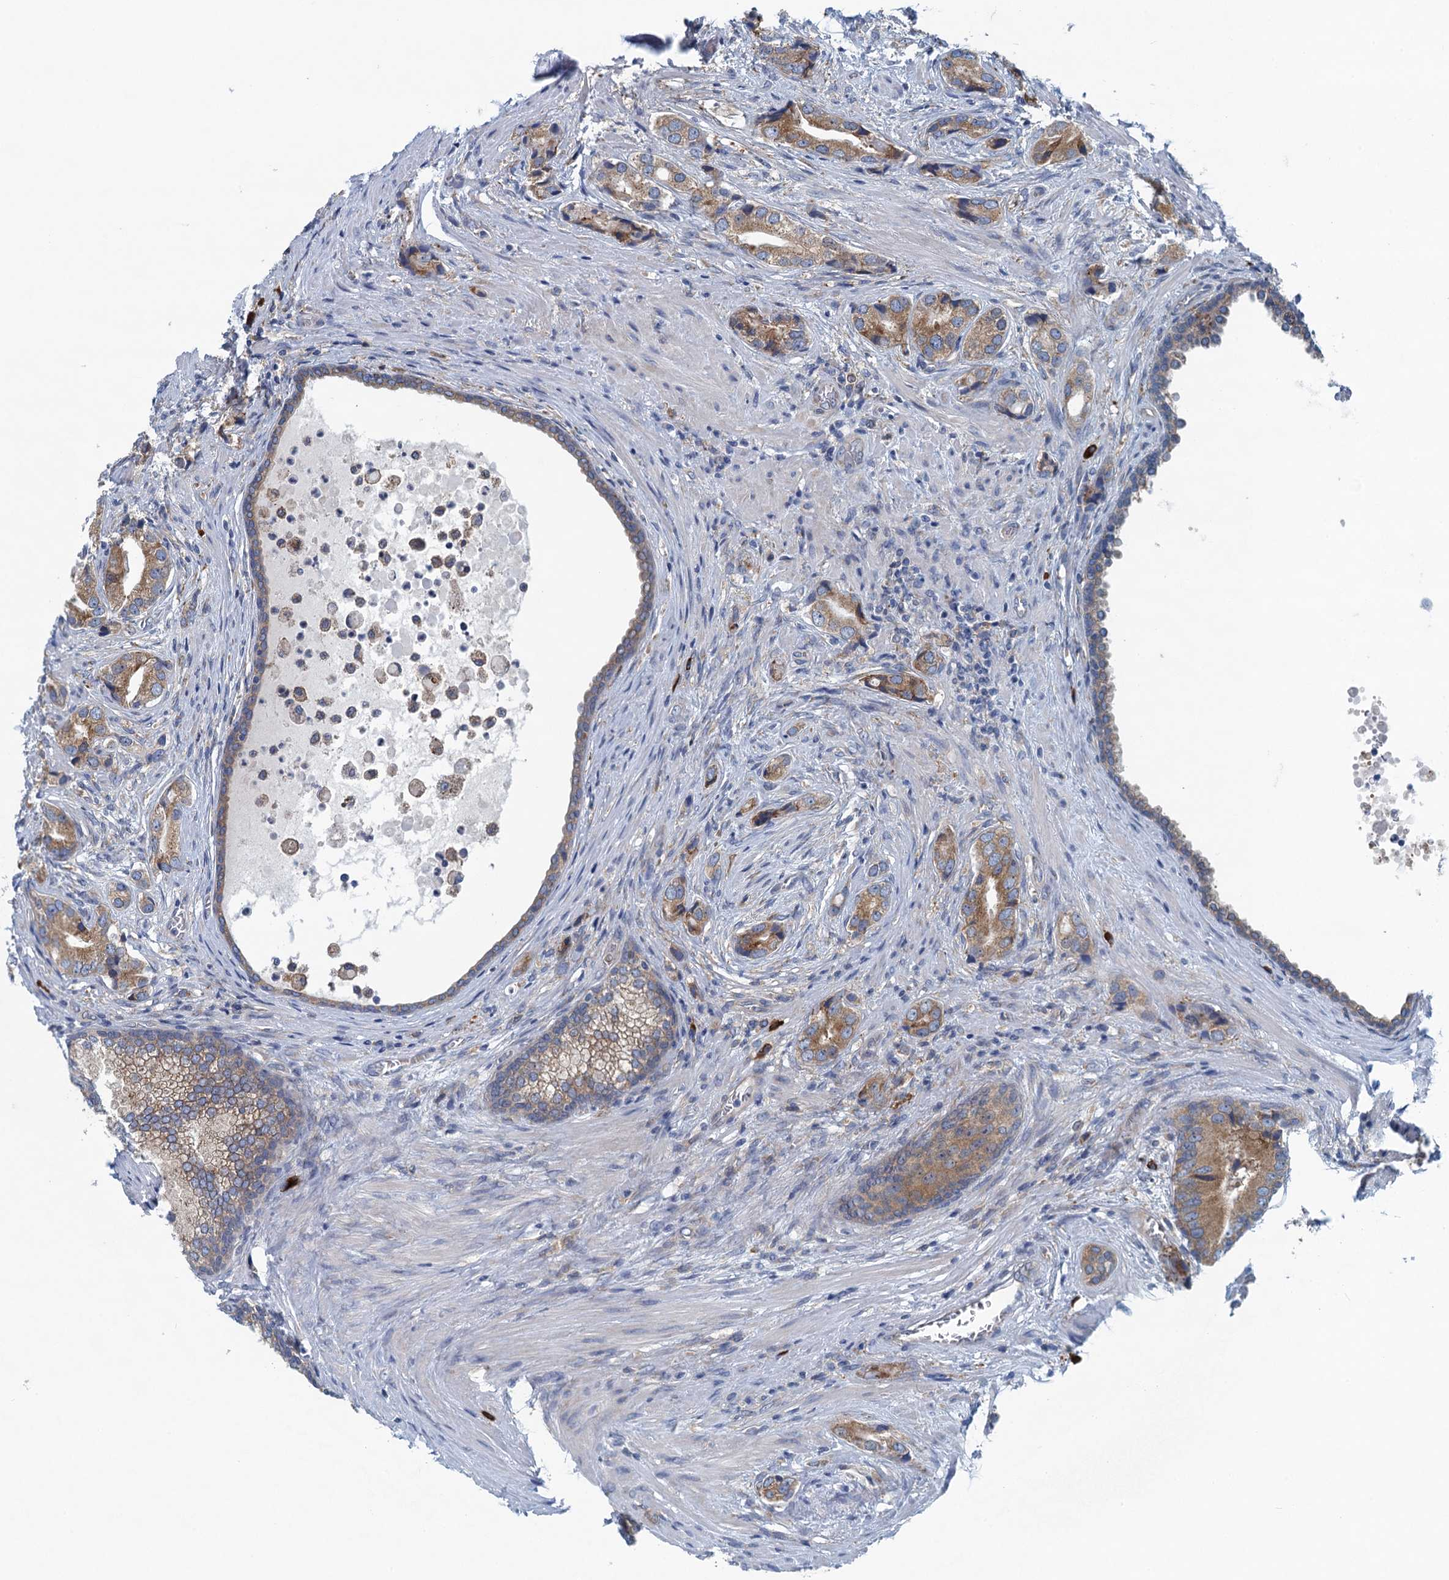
{"staining": {"intensity": "moderate", "quantity": ">75%", "location": "cytoplasmic/membranous"}, "tissue": "prostate cancer", "cell_type": "Tumor cells", "image_type": "cancer", "snomed": [{"axis": "morphology", "description": "Adenocarcinoma, Low grade"}, {"axis": "topography", "description": "Prostate"}], "caption": "The micrograph exhibits staining of prostate cancer (low-grade adenocarcinoma), revealing moderate cytoplasmic/membranous protein expression (brown color) within tumor cells.", "gene": "MYDGF", "patient": {"sex": "male", "age": 71}}